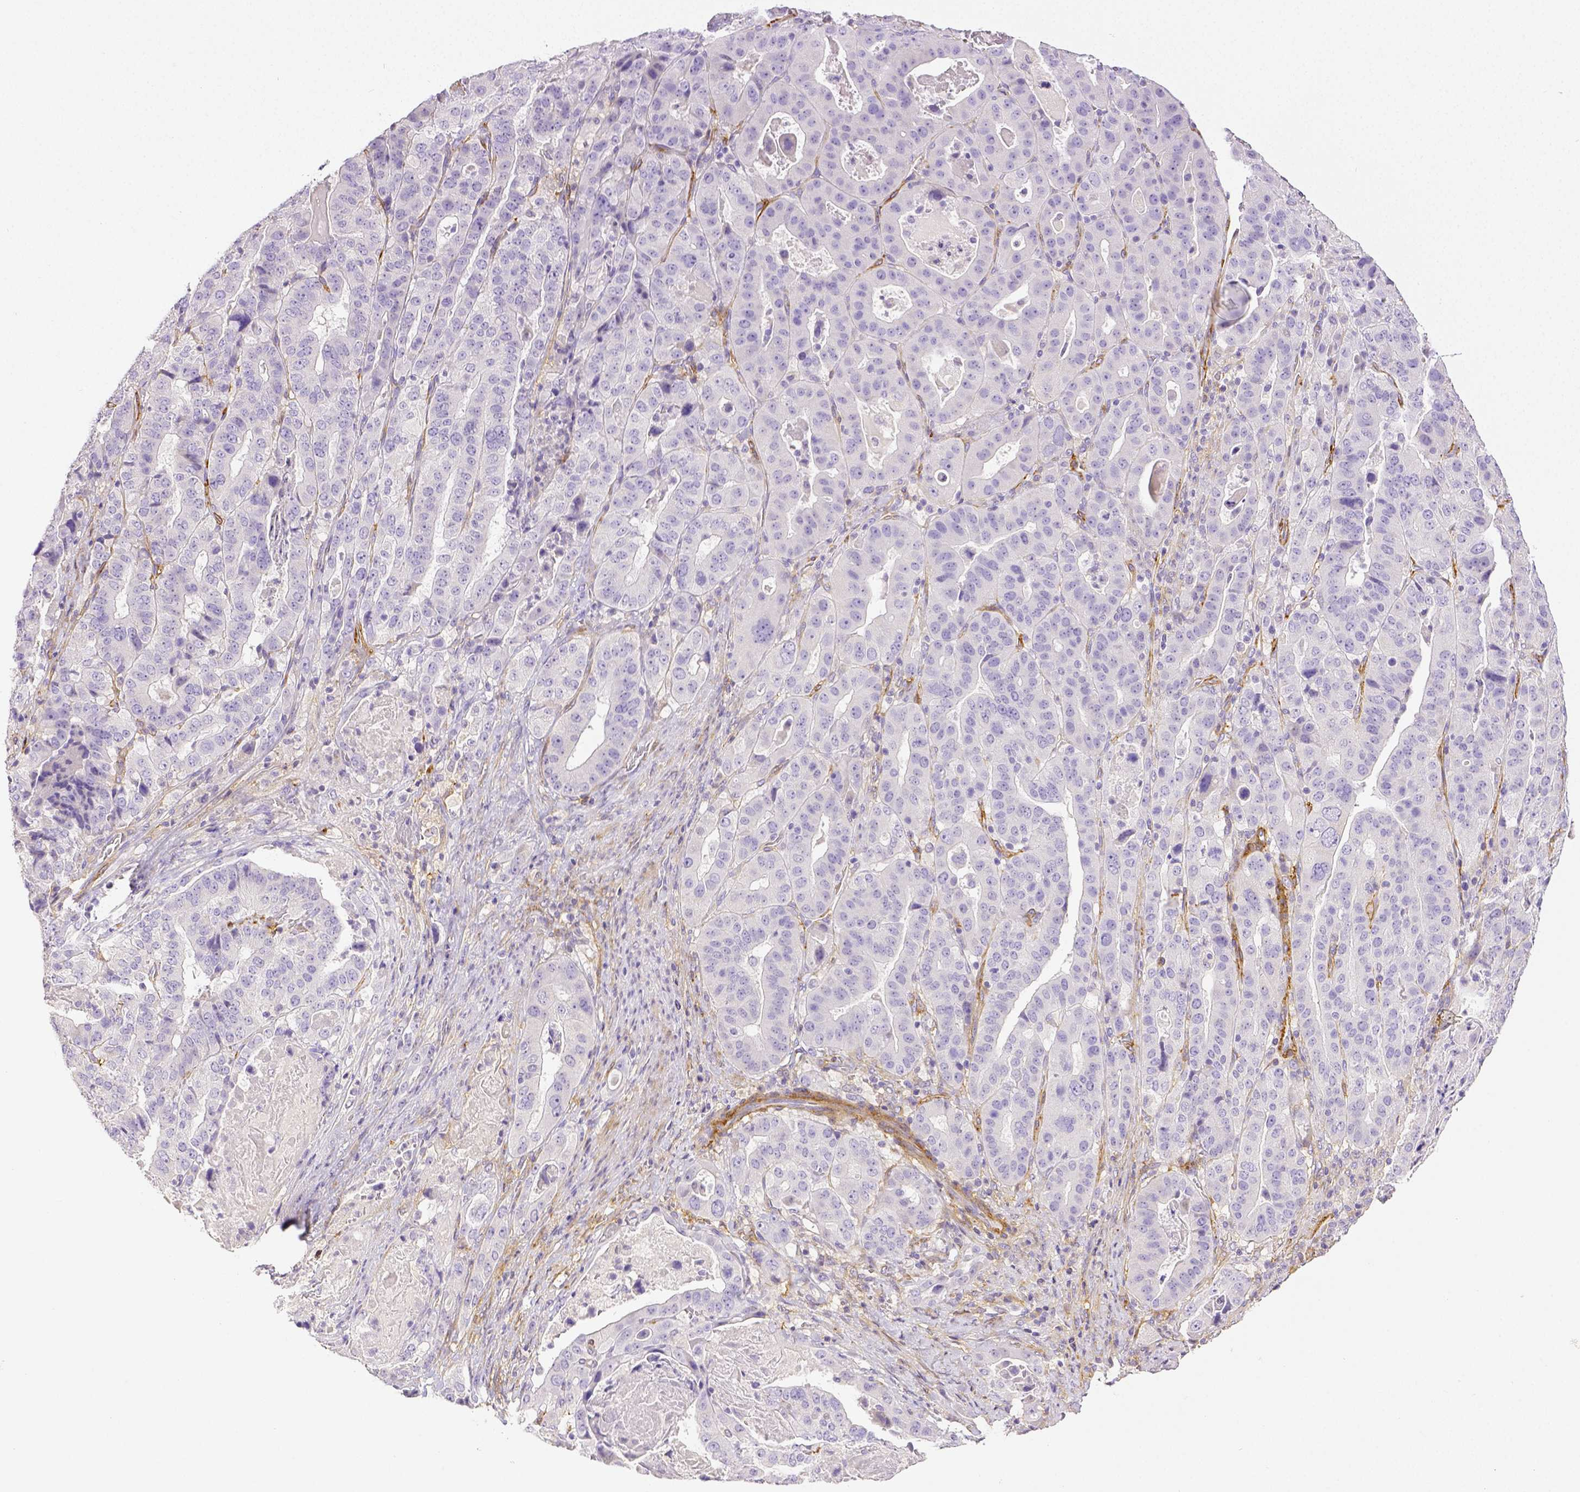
{"staining": {"intensity": "negative", "quantity": "none", "location": "none"}, "tissue": "stomach cancer", "cell_type": "Tumor cells", "image_type": "cancer", "snomed": [{"axis": "morphology", "description": "Adenocarcinoma, NOS"}, {"axis": "topography", "description": "Stomach"}], "caption": "DAB immunohistochemical staining of stomach cancer displays no significant staining in tumor cells.", "gene": "THY1", "patient": {"sex": "male", "age": 48}}